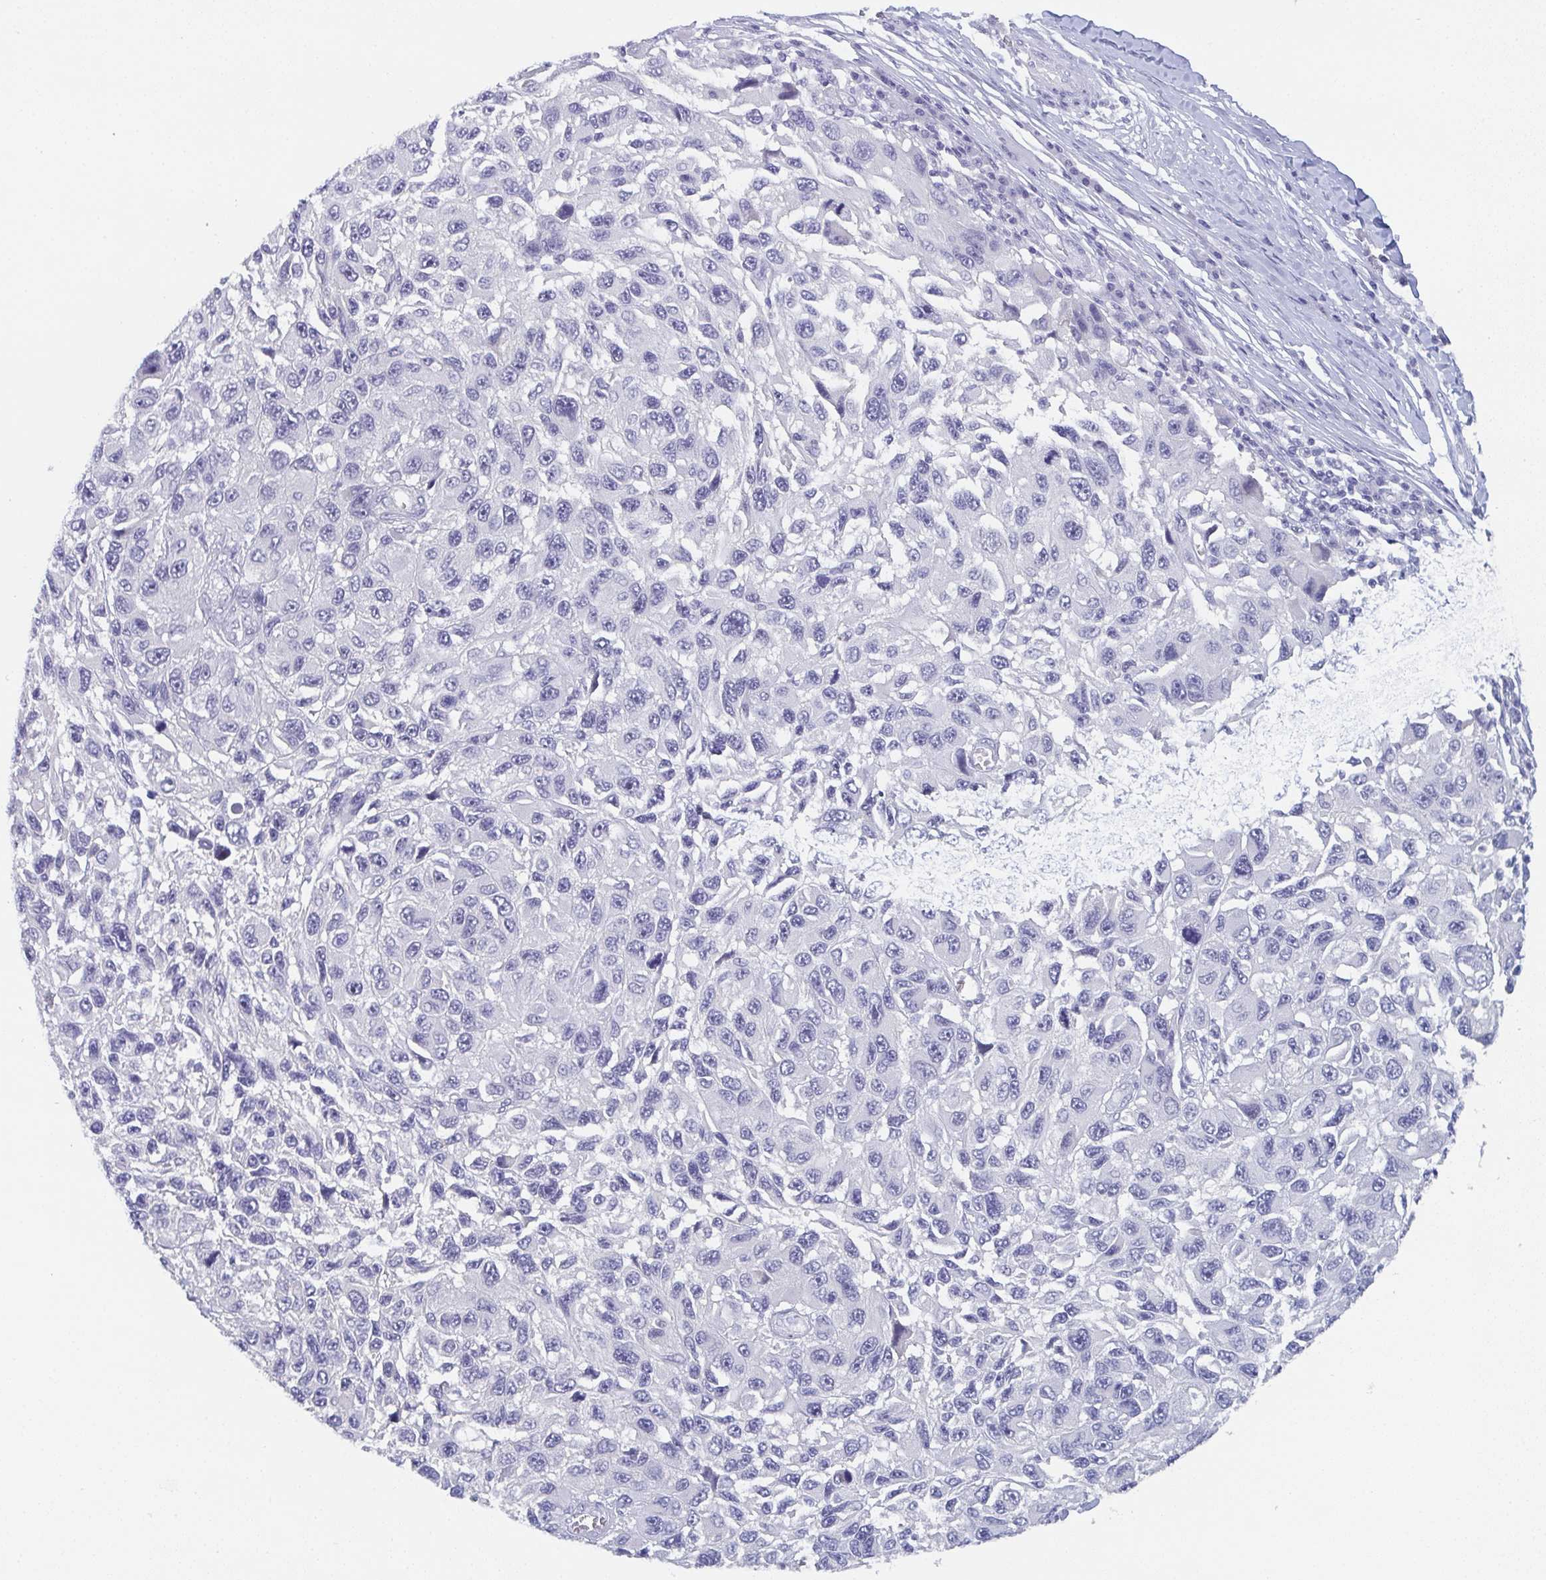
{"staining": {"intensity": "negative", "quantity": "none", "location": "none"}, "tissue": "melanoma", "cell_type": "Tumor cells", "image_type": "cancer", "snomed": [{"axis": "morphology", "description": "Malignant melanoma, NOS"}, {"axis": "topography", "description": "Skin"}], "caption": "Human melanoma stained for a protein using immunohistochemistry (IHC) displays no staining in tumor cells.", "gene": "DYDC2", "patient": {"sex": "male", "age": 53}}